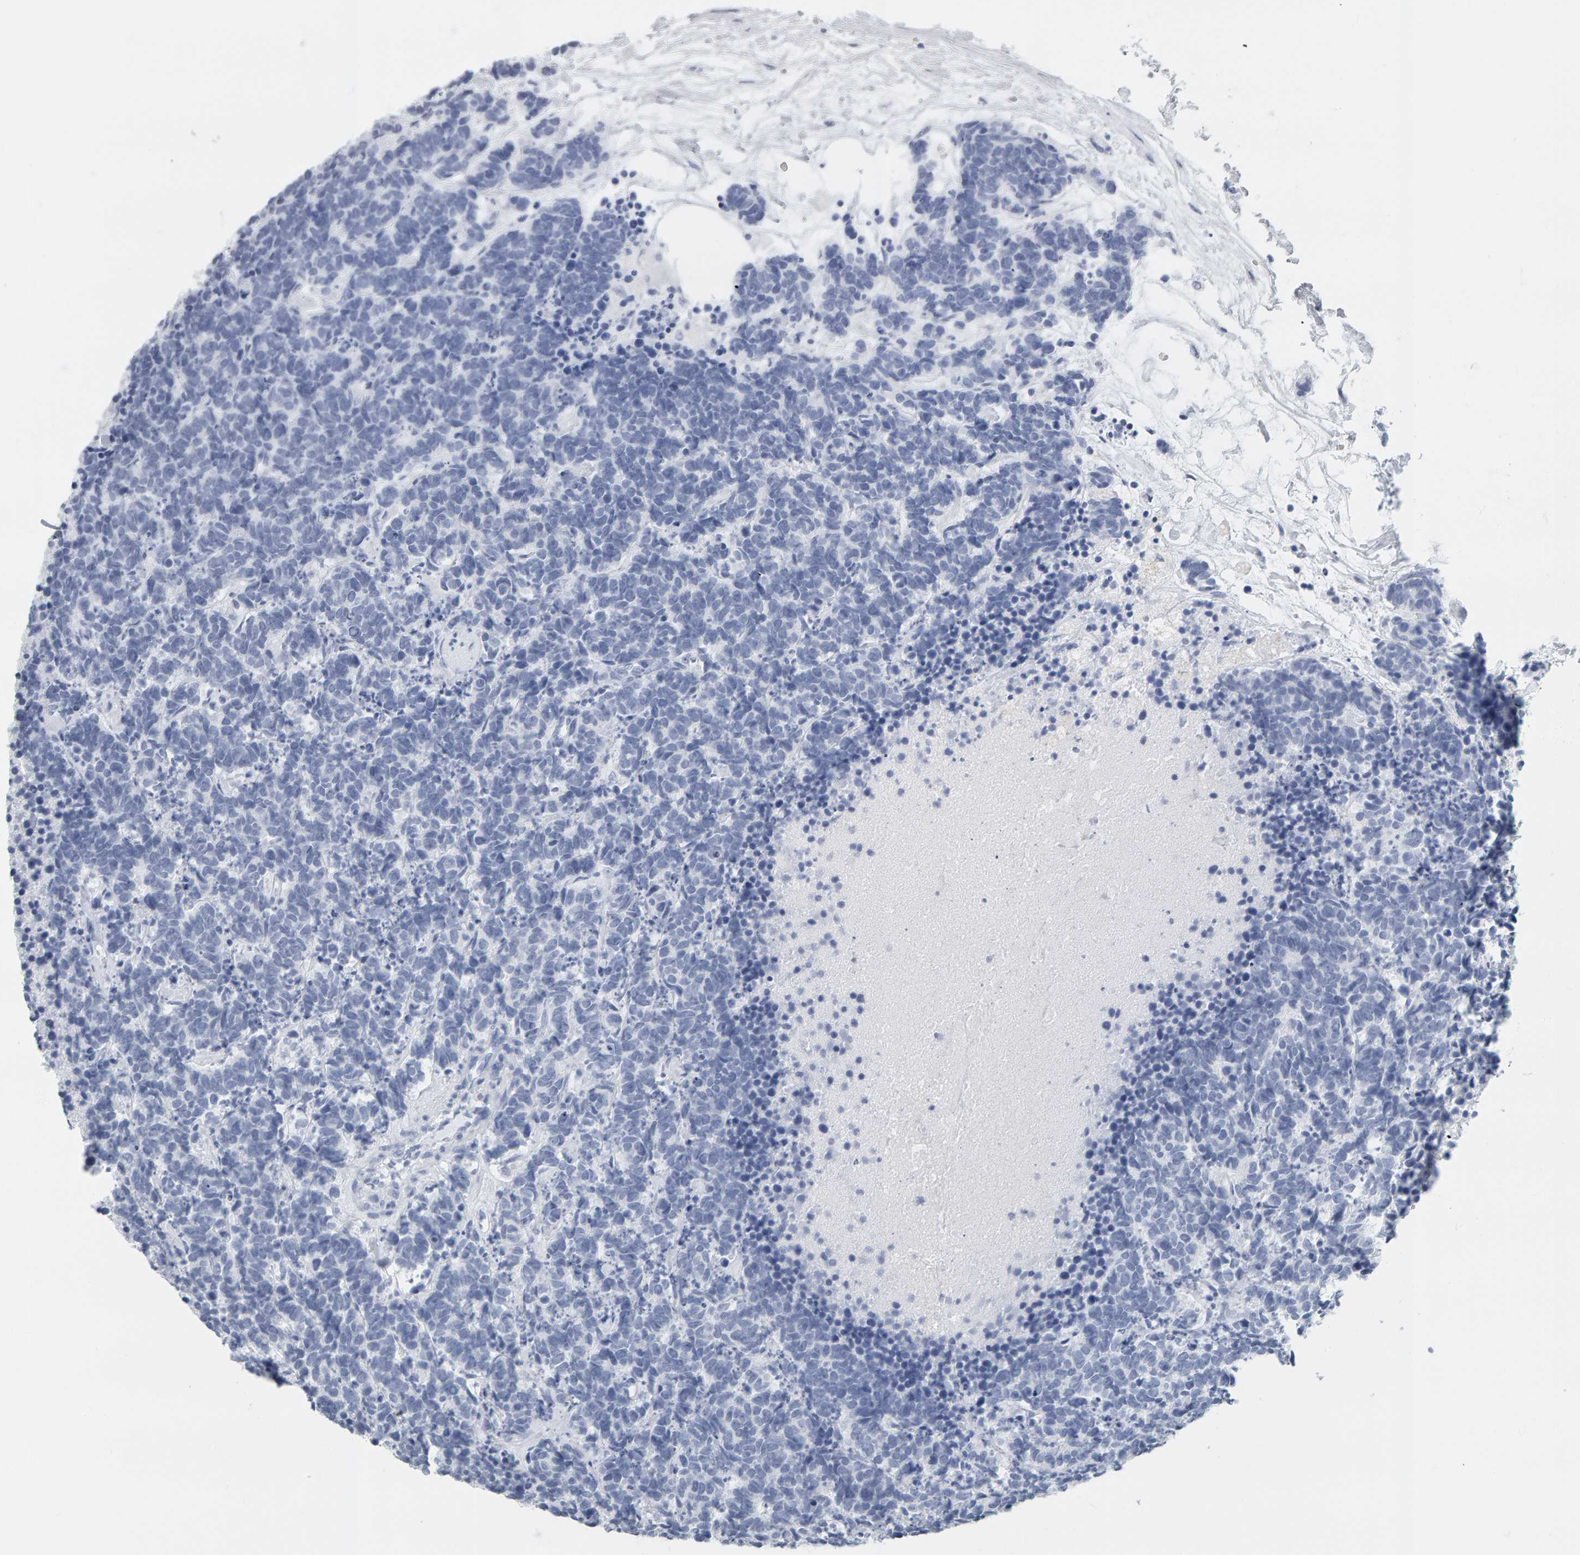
{"staining": {"intensity": "negative", "quantity": "none", "location": "none"}, "tissue": "carcinoid", "cell_type": "Tumor cells", "image_type": "cancer", "snomed": [{"axis": "morphology", "description": "Carcinoma, NOS"}, {"axis": "morphology", "description": "Carcinoid, malignant, NOS"}, {"axis": "topography", "description": "Urinary bladder"}], "caption": "Immunohistochemistry (IHC) micrograph of neoplastic tissue: carcinoma stained with DAB exhibits no significant protein expression in tumor cells.", "gene": "SPACA3", "patient": {"sex": "male", "age": 57}}